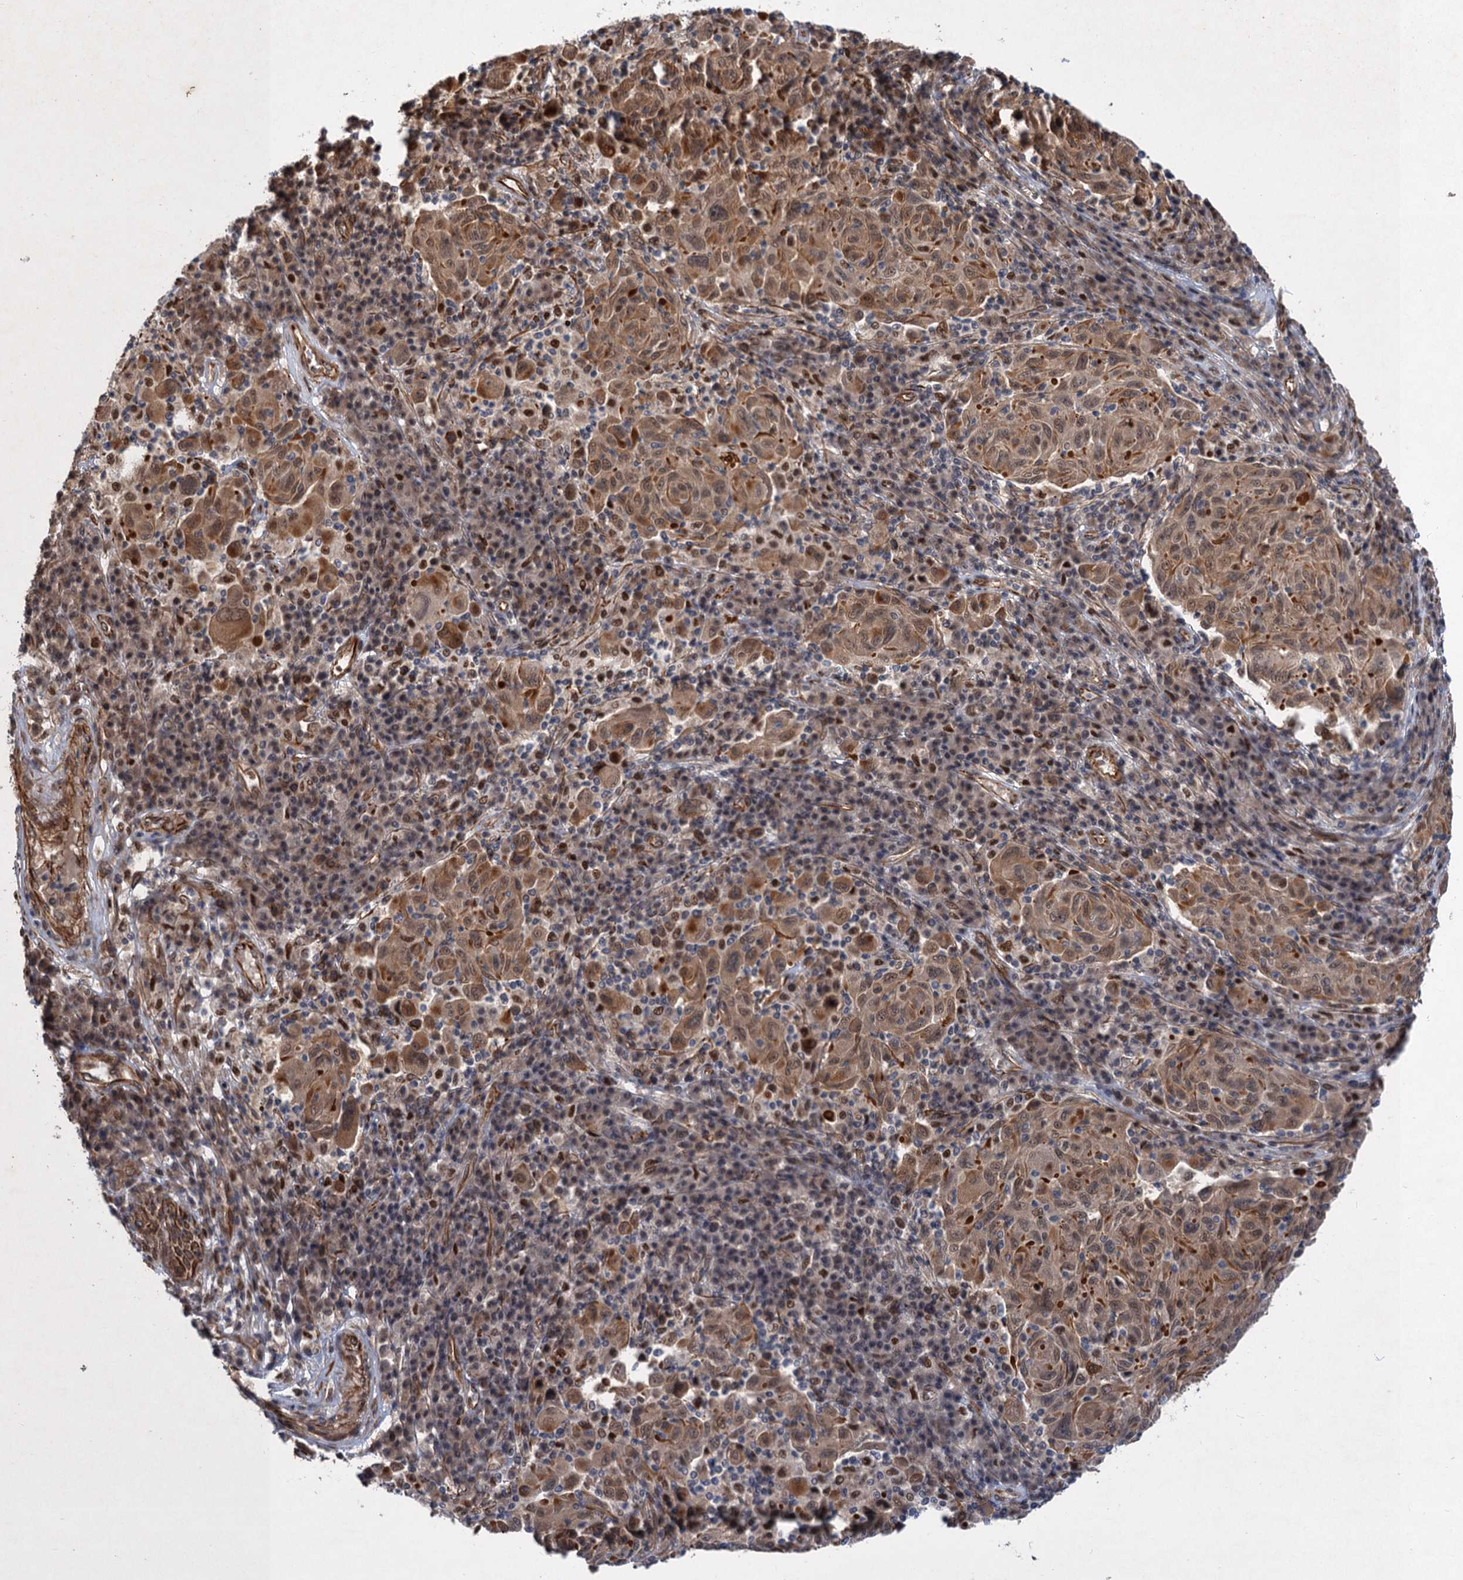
{"staining": {"intensity": "strong", "quantity": ">75%", "location": "cytoplasmic/membranous,nuclear"}, "tissue": "melanoma", "cell_type": "Tumor cells", "image_type": "cancer", "snomed": [{"axis": "morphology", "description": "Malignant melanoma, NOS"}, {"axis": "topography", "description": "Skin"}], "caption": "This is a micrograph of immunohistochemistry (IHC) staining of malignant melanoma, which shows strong positivity in the cytoplasmic/membranous and nuclear of tumor cells.", "gene": "TTC31", "patient": {"sex": "male", "age": 53}}